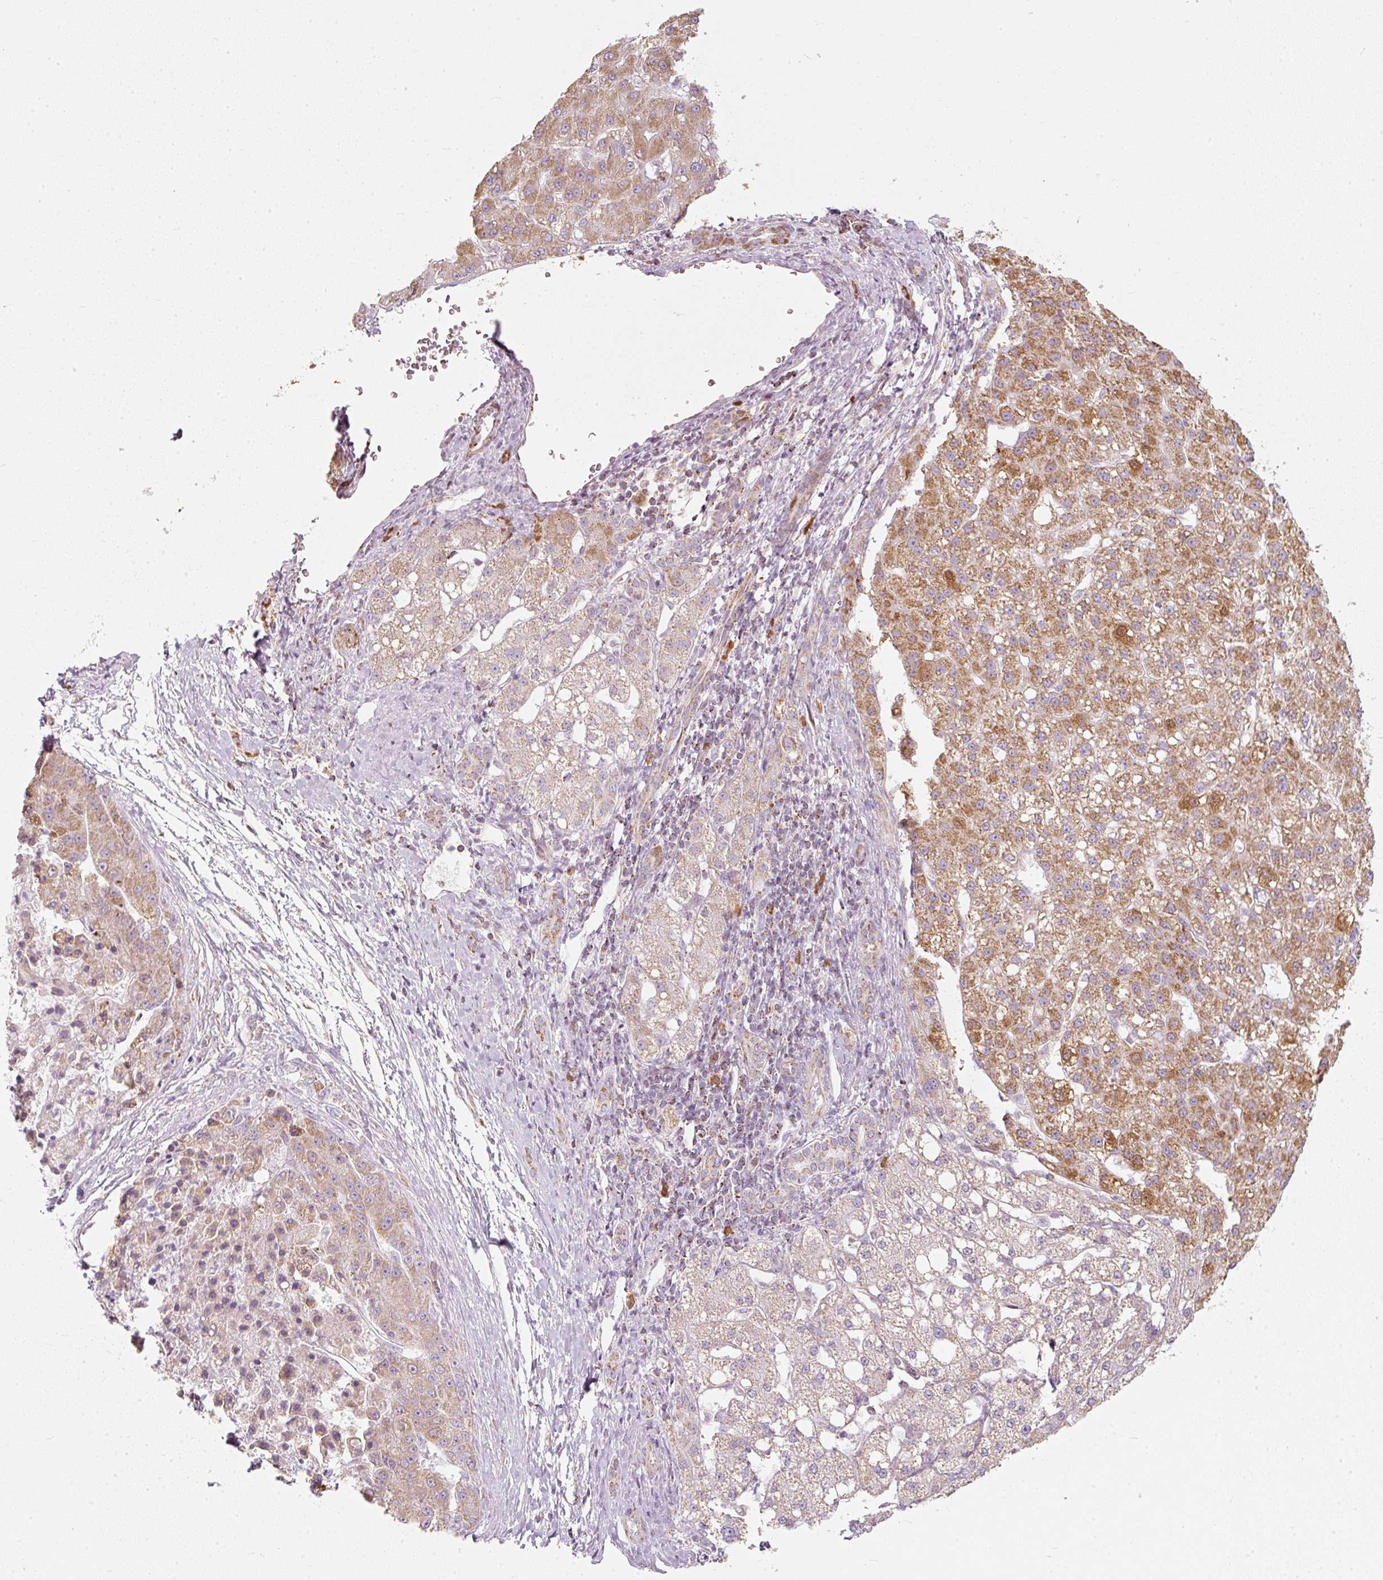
{"staining": {"intensity": "moderate", "quantity": "25%-75%", "location": "cytoplasmic/membranous,nuclear"}, "tissue": "liver cancer", "cell_type": "Tumor cells", "image_type": "cancer", "snomed": [{"axis": "morphology", "description": "Carcinoma, Hepatocellular, NOS"}, {"axis": "topography", "description": "Liver"}], "caption": "Moderate cytoplasmic/membranous and nuclear protein positivity is appreciated in about 25%-75% of tumor cells in liver hepatocellular carcinoma.", "gene": "DUT", "patient": {"sex": "male", "age": 67}}